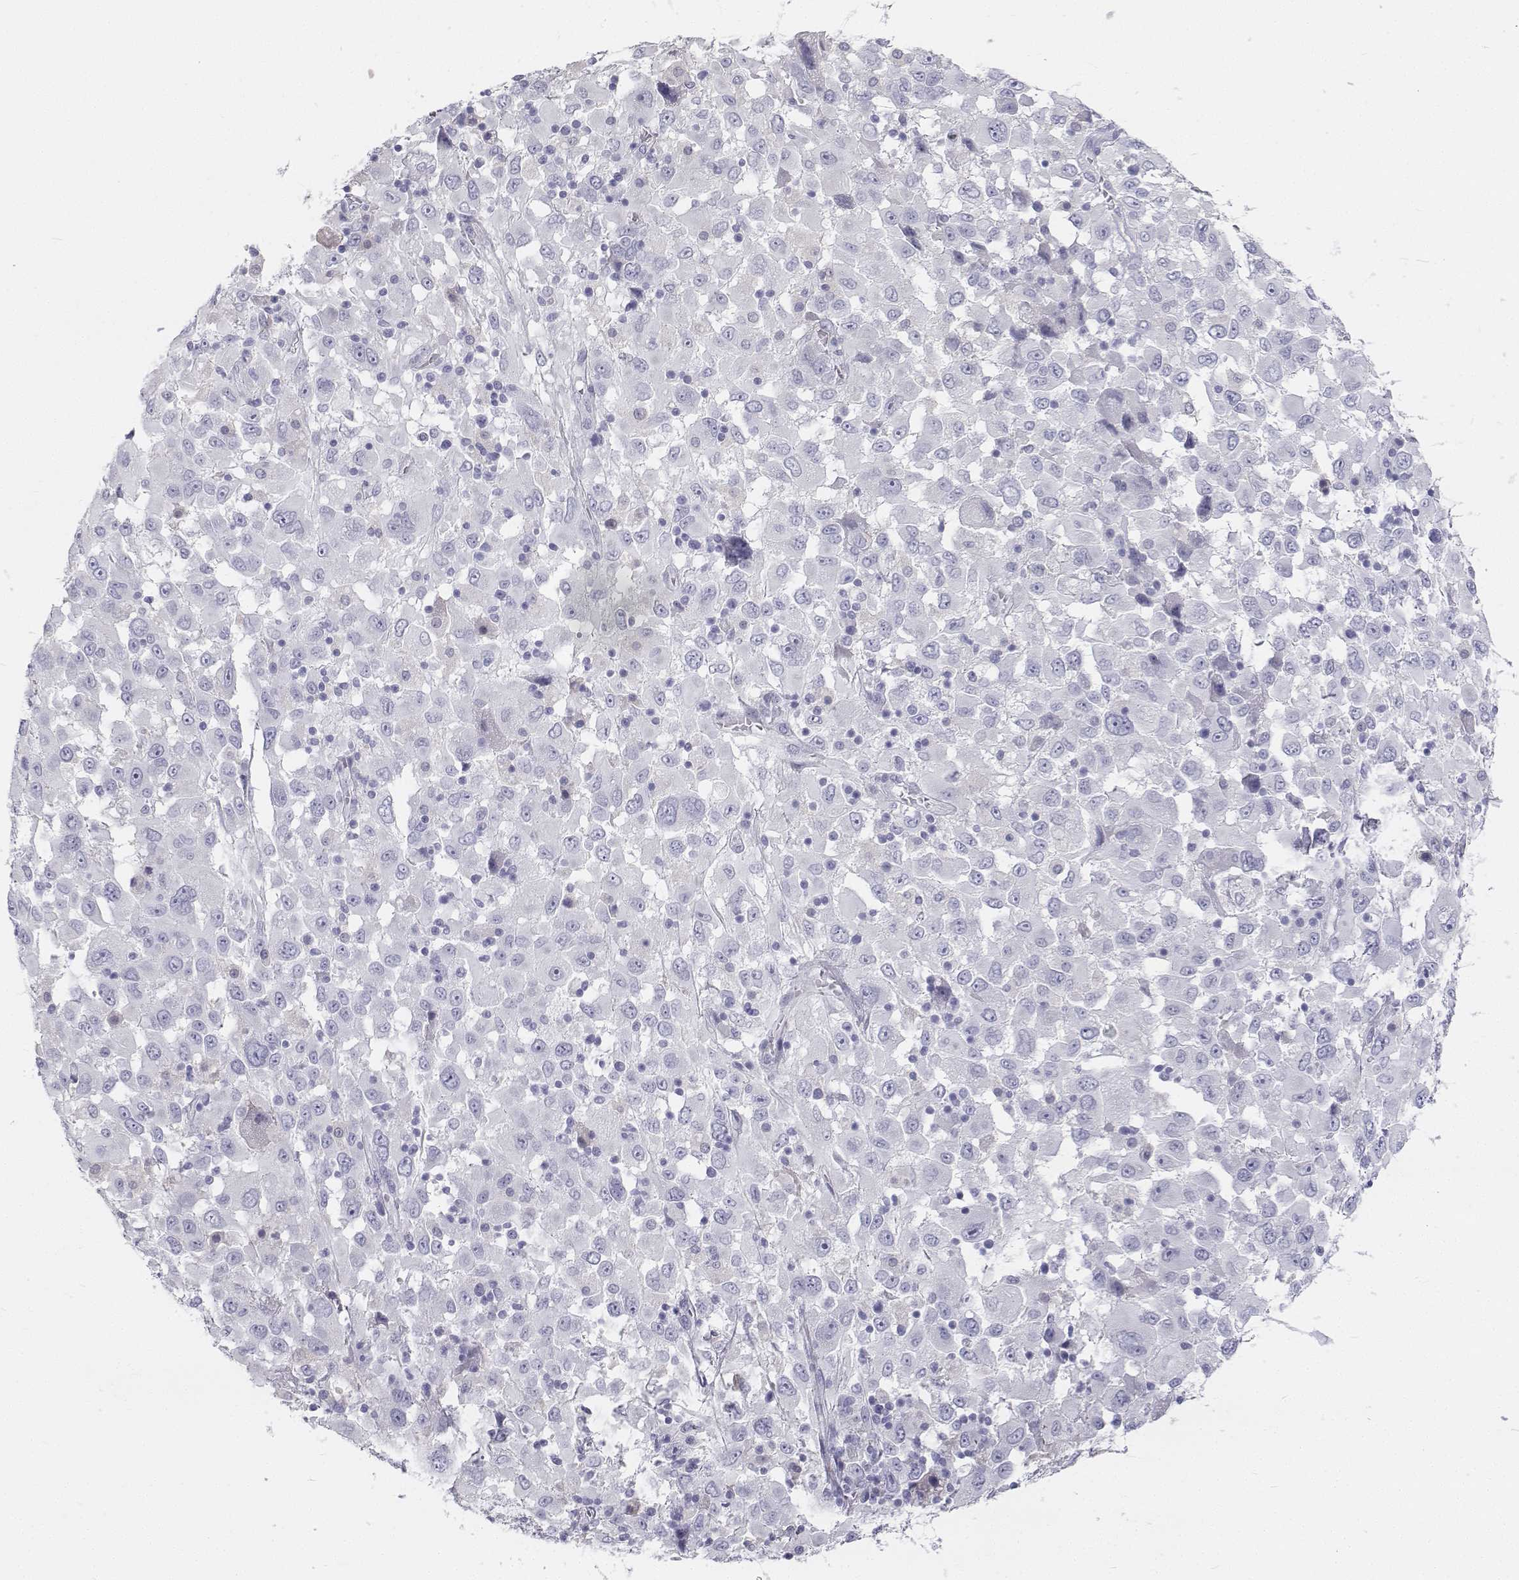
{"staining": {"intensity": "negative", "quantity": "none", "location": "none"}, "tissue": "melanoma", "cell_type": "Tumor cells", "image_type": "cancer", "snomed": [{"axis": "morphology", "description": "Malignant melanoma, Metastatic site"}, {"axis": "topography", "description": "Soft tissue"}], "caption": "DAB immunohistochemical staining of melanoma demonstrates no significant expression in tumor cells. (Stains: DAB immunohistochemistry with hematoxylin counter stain, Microscopy: brightfield microscopy at high magnification).", "gene": "TTN", "patient": {"sex": "male", "age": 50}}